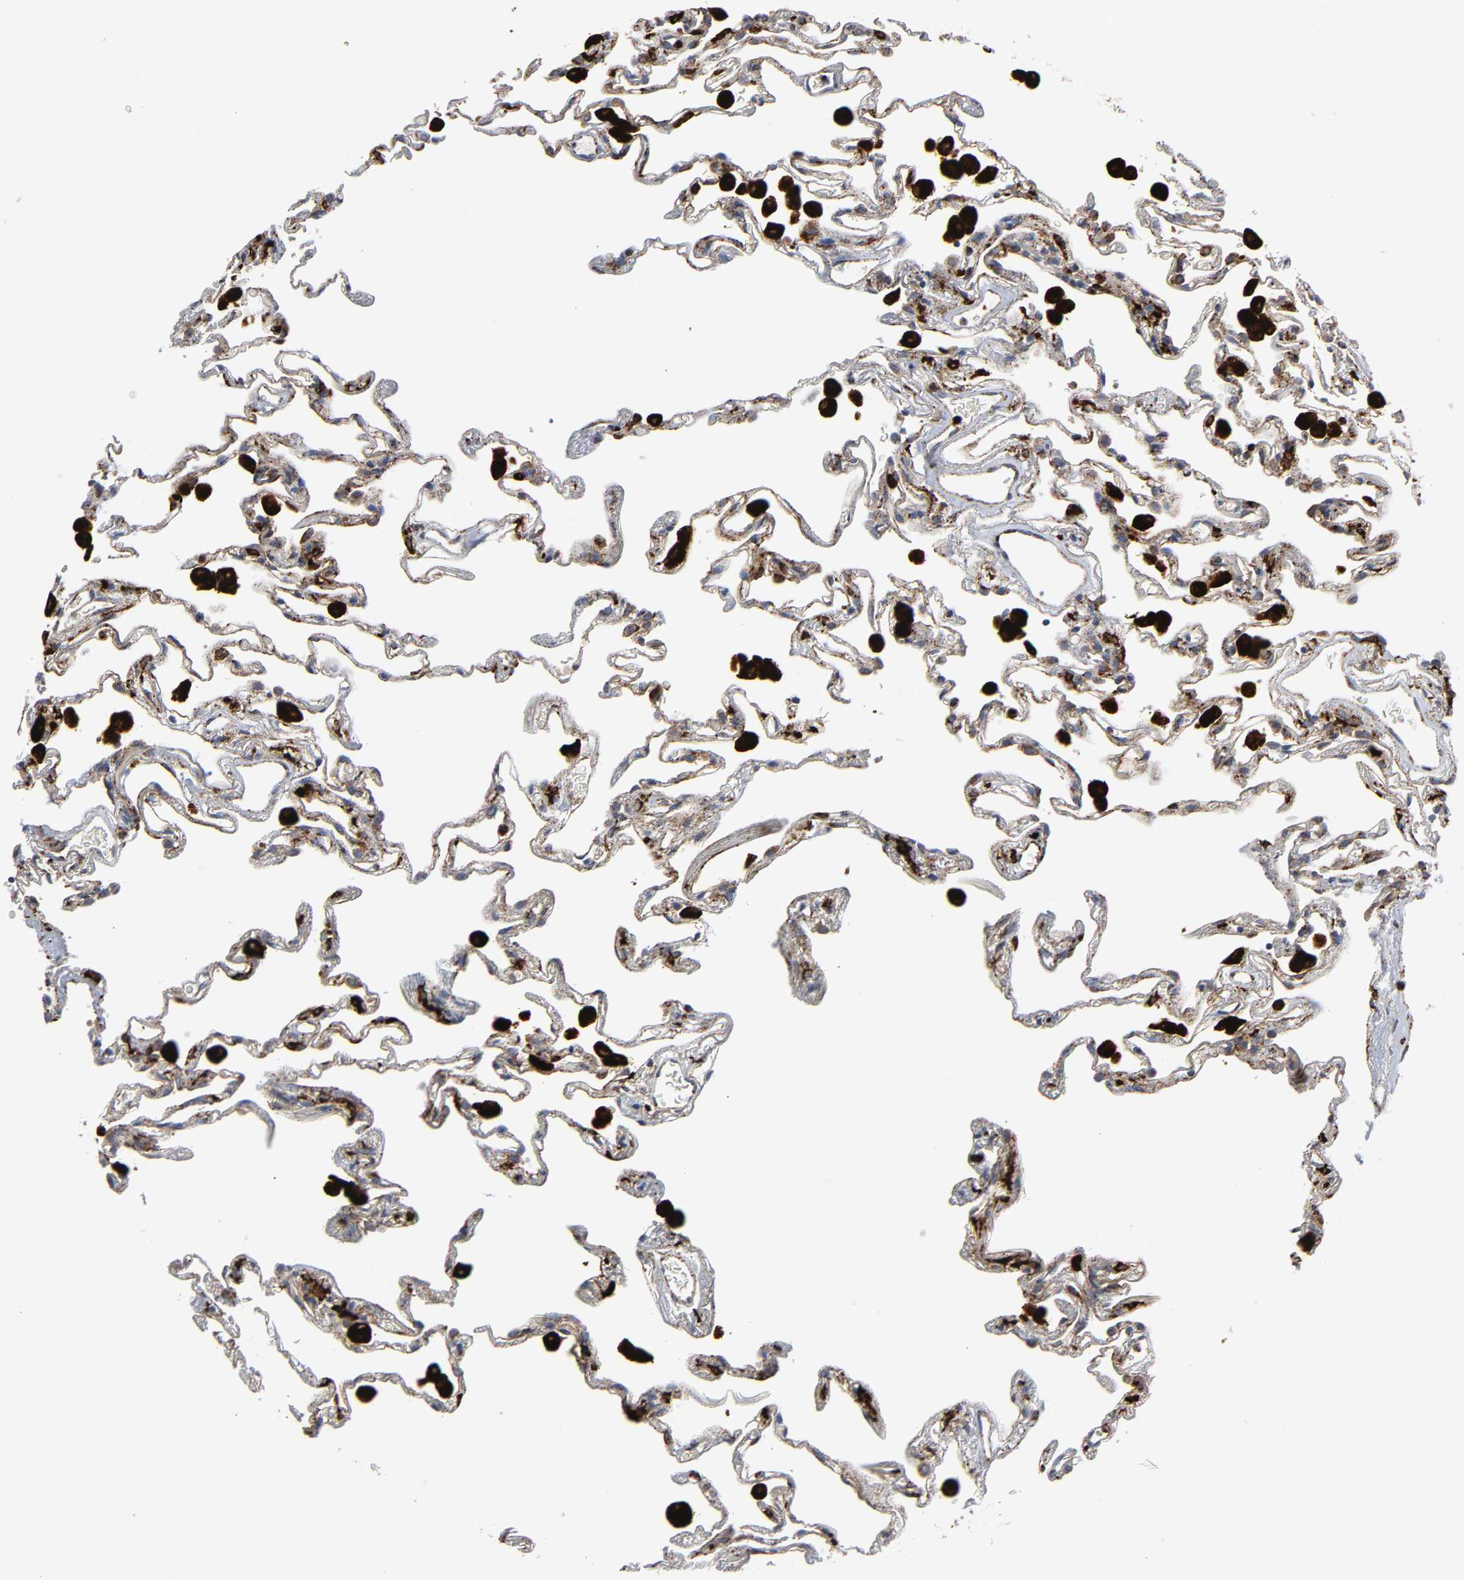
{"staining": {"intensity": "moderate", "quantity": "25%-75%", "location": "cytoplasmic/membranous"}, "tissue": "lung", "cell_type": "Alveolar cells", "image_type": "normal", "snomed": [{"axis": "morphology", "description": "Normal tissue, NOS"}, {"axis": "morphology", "description": "Inflammation, NOS"}, {"axis": "topography", "description": "Lung"}], "caption": "High-power microscopy captured an IHC micrograph of unremarkable lung, revealing moderate cytoplasmic/membranous staining in approximately 25%-75% of alveolar cells.", "gene": "PSAP", "patient": {"sex": "male", "age": 69}}